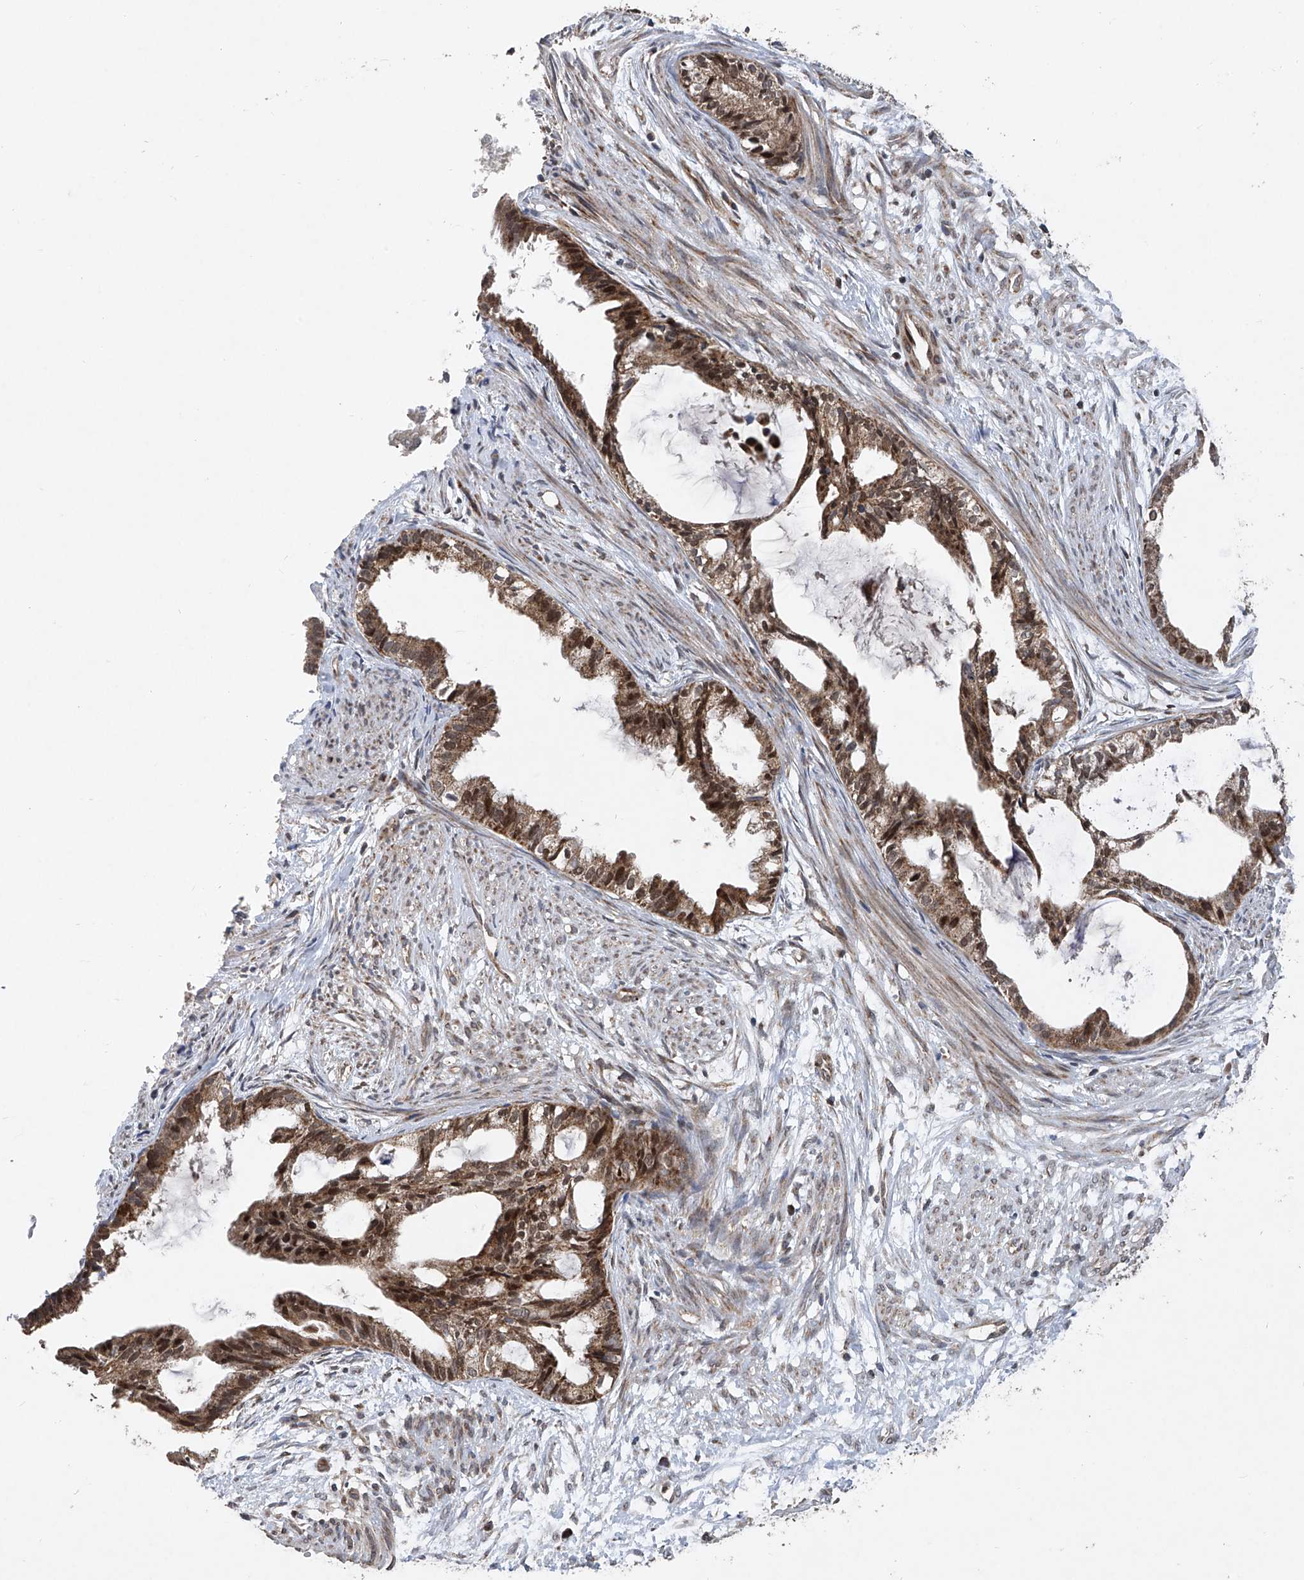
{"staining": {"intensity": "moderate", "quantity": ">75%", "location": "cytoplasmic/membranous,nuclear"}, "tissue": "cervical cancer", "cell_type": "Tumor cells", "image_type": "cancer", "snomed": [{"axis": "morphology", "description": "Normal tissue, NOS"}, {"axis": "morphology", "description": "Adenocarcinoma, NOS"}, {"axis": "topography", "description": "Cervix"}, {"axis": "topography", "description": "Endometrium"}], "caption": "Tumor cells display moderate cytoplasmic/membranous and nuclear staining in about >75% of cells in cervical cancer.", "gene": "BCKDHB", "patient": {"sex": "female", "age": 86}}